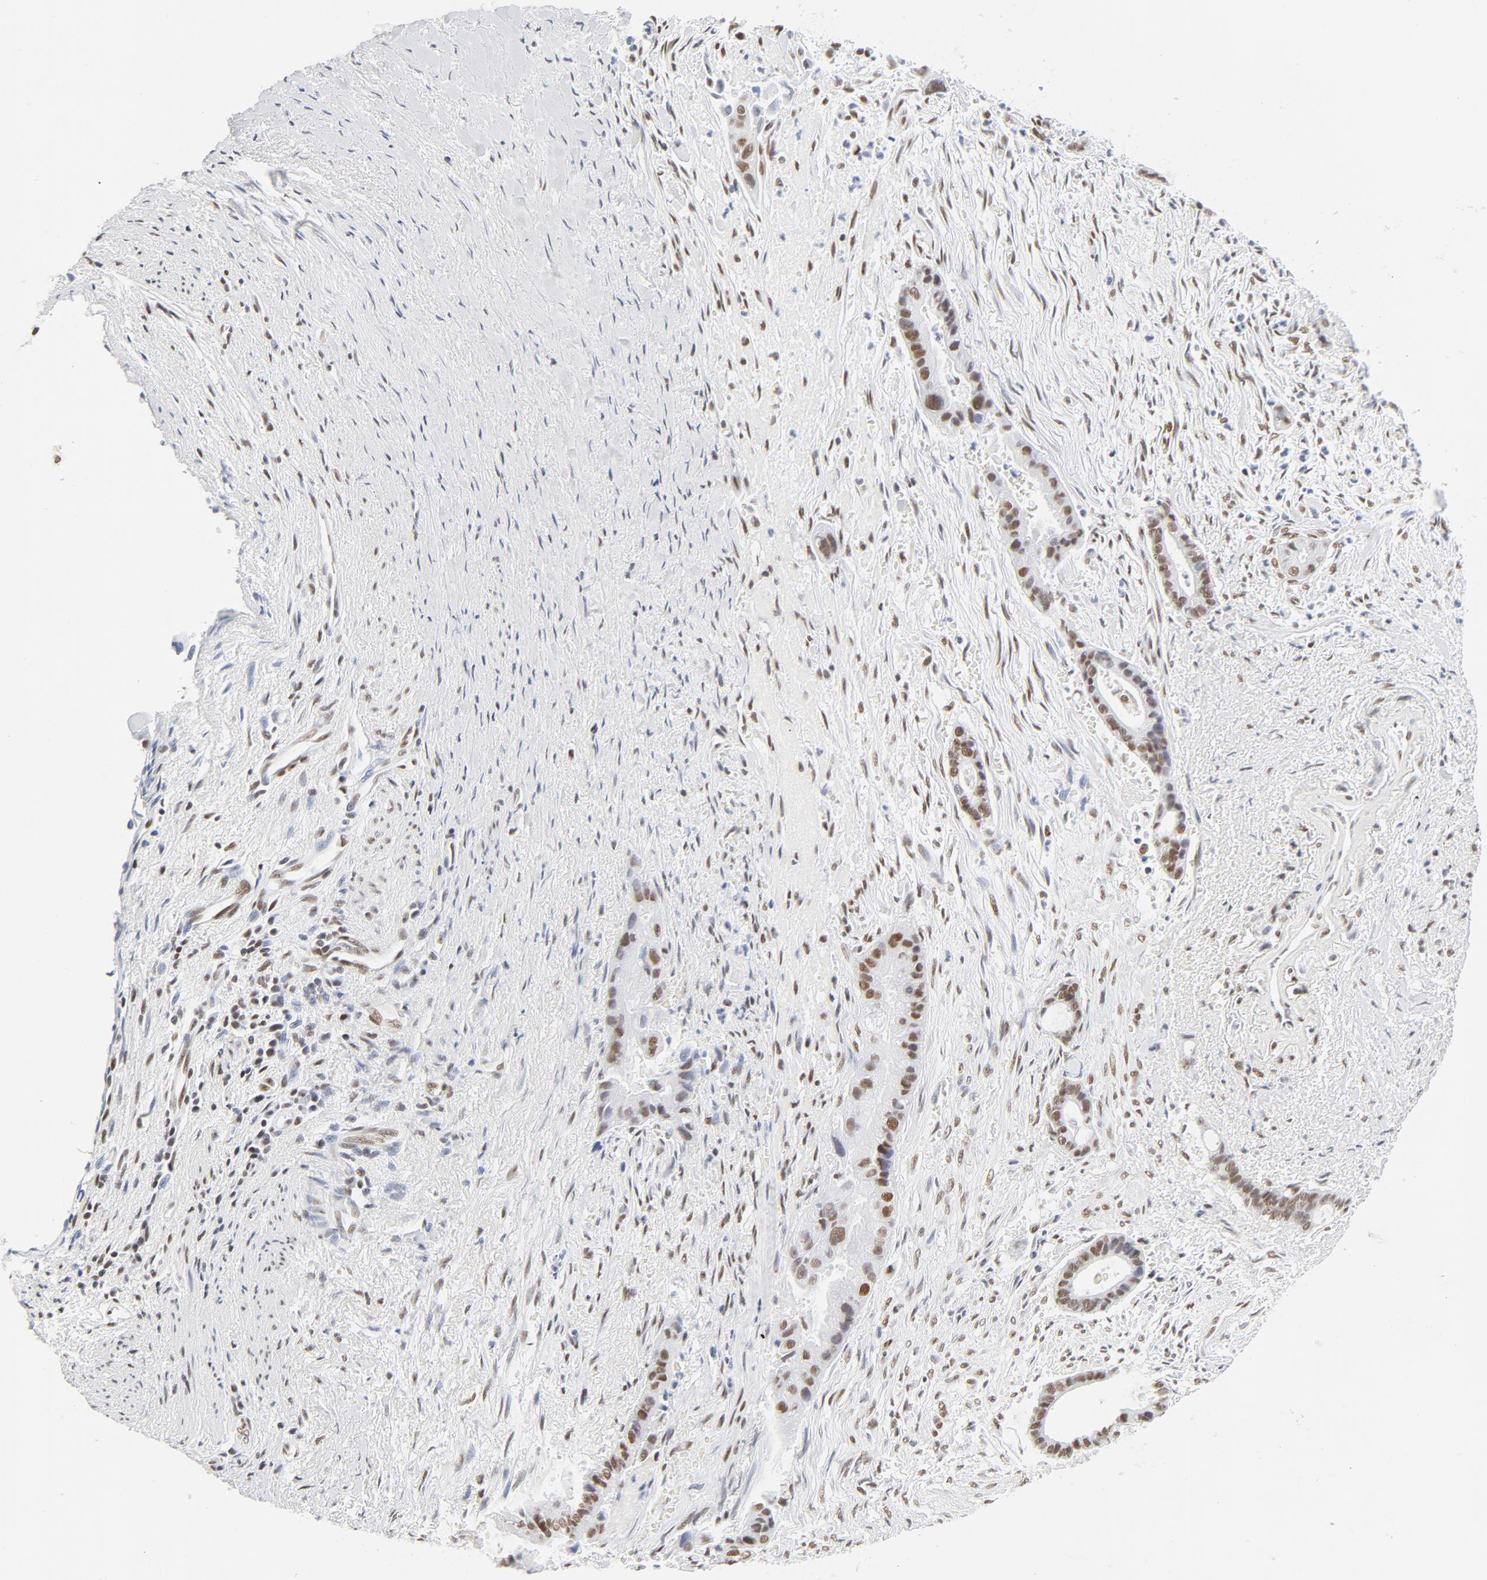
{"staining": {"intensity": "moderate", "quantity": "25%-75%", "location": "nuclear"}, "tissue": "liver cancer", "cell_type": "Tumor cells", "image_type": "cancer", "snomed": [{"axis": "morphology", "description": "Cholangiocarcinoma"}, {"axis": "topography", "description": "Liver"}], "caption": "High-power microscopy captured an immunohistochemistry (IHC) photomicrograph of liver cancer, revealing moderate nuclear staining in about 25%-75% of tumor cells.", "gene": "ATF2", "patient": {"sex": "female", "age": 55}}